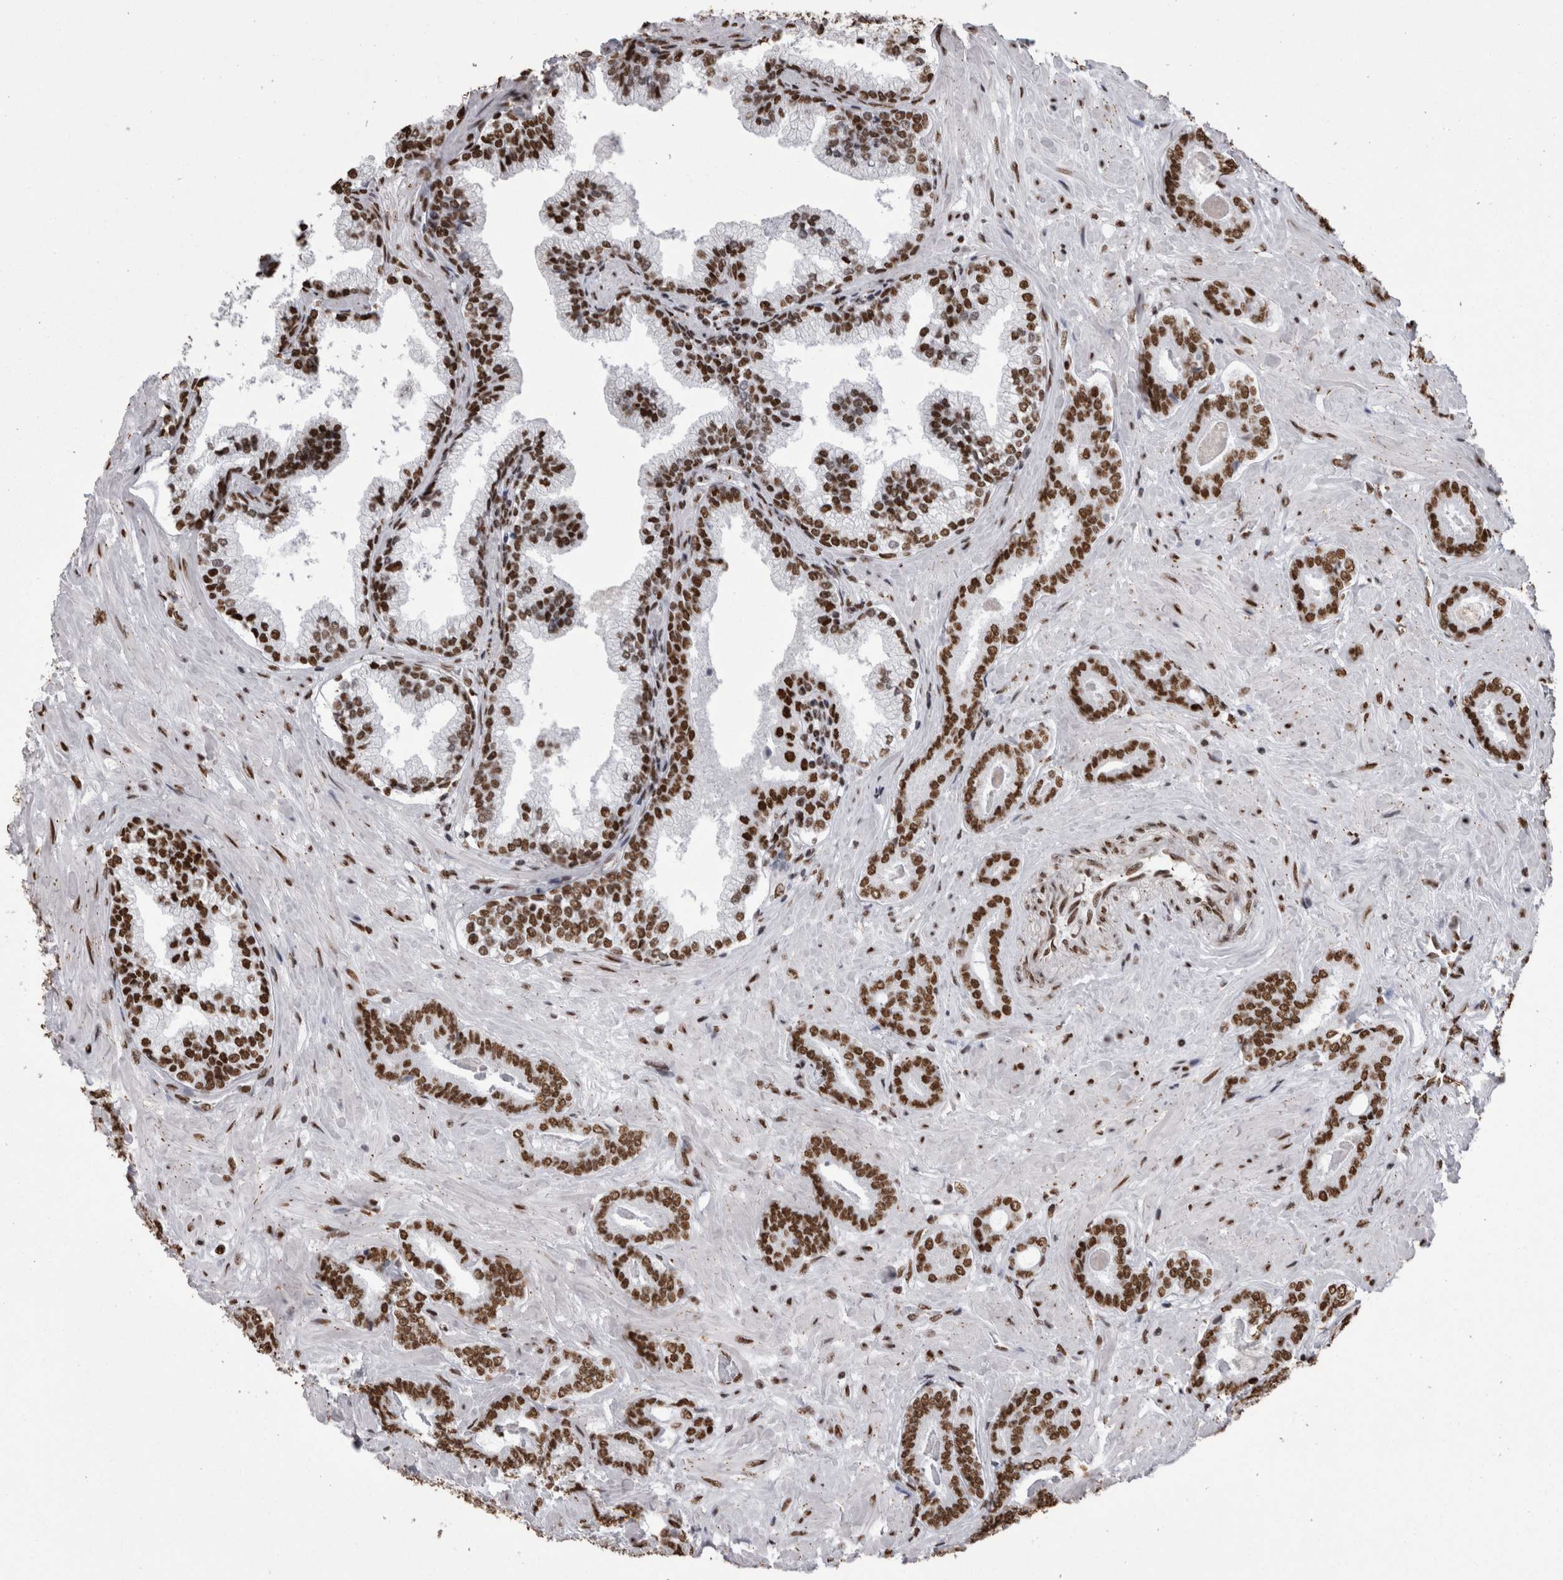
{"staining": {"intensity": "strong", "quantity": ">75%", "location": "nuclear"}, "tissue": "prostate cancer", "cell_type": "Tumor cells", "image_type": "cancer", "snomed": [{"axis": "morphology", "description": "Adenocarcinoma, Low grade"}, {"axis": "topography", "description": "Prostate"}], "caption": "Protein expression analysis of human prostate cancer (adenocarcinoma (low-grade)) reveals strong nuclear expression in about >75% of tumor cells.", "gene": "HNRNPM", "patient": {"sex": "male", "age": 71}}